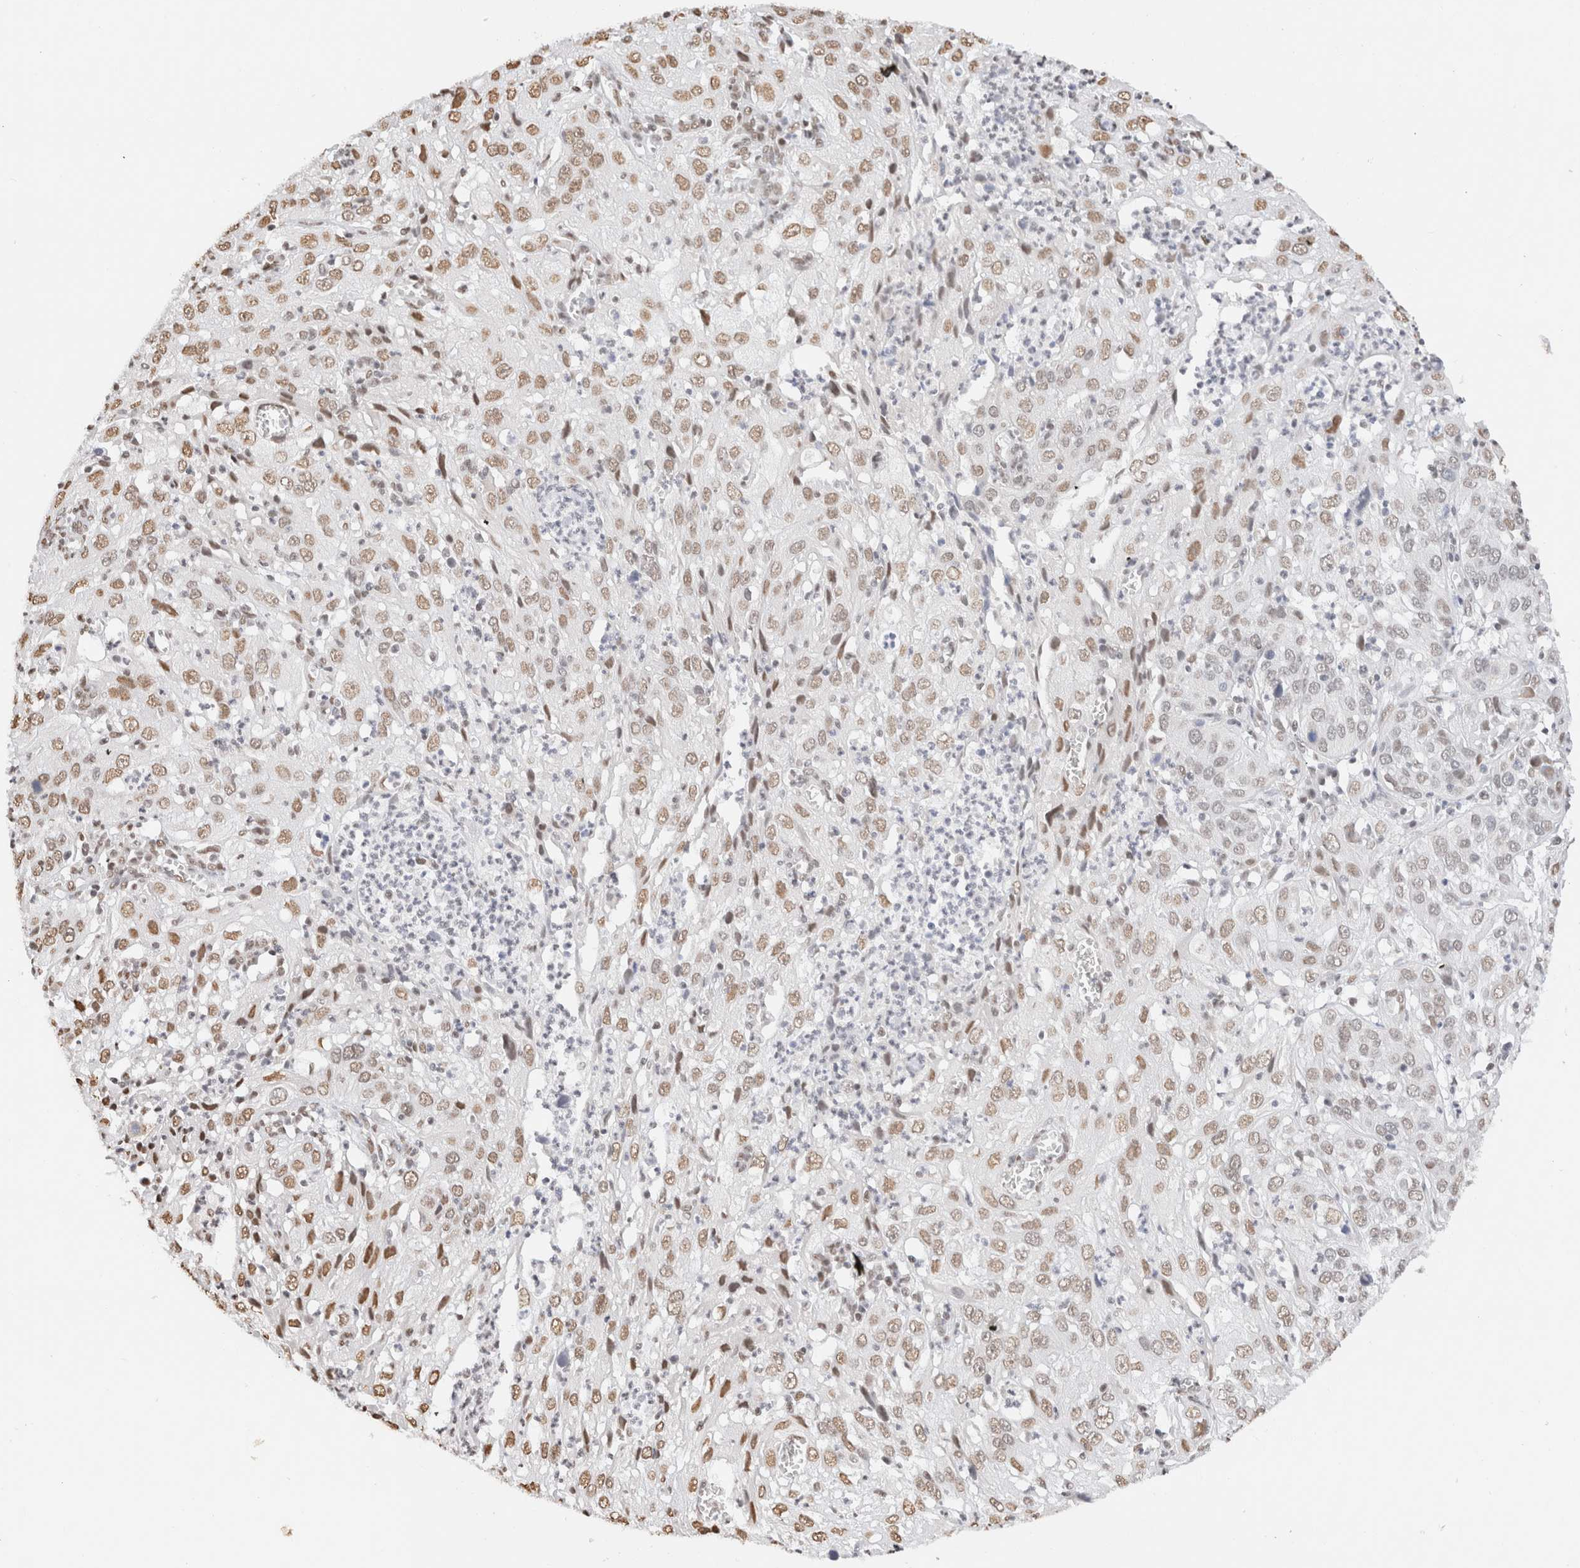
{"staining": {"intensity": "moderate", "quantity": ">75%", "location": "nuclear"}, "tissue": "cervical cancer", "cell_type": "Tumor cells", "image_type": "cancer", "snomed": [{"axis": "morphology", "description": "Squamous cell carcinoma, NOS"}, {"axis": "topography", "description": "Cervix"}], "caption": "Immunohistochemical staining of human cervical cancer (squamous cell carcinoma) demonstrates moderate nuclear protein positivity in approximately >75% of tumor cells.", "gene": "SUPT3H", "patient": {"sex": "female", "age": 32}}